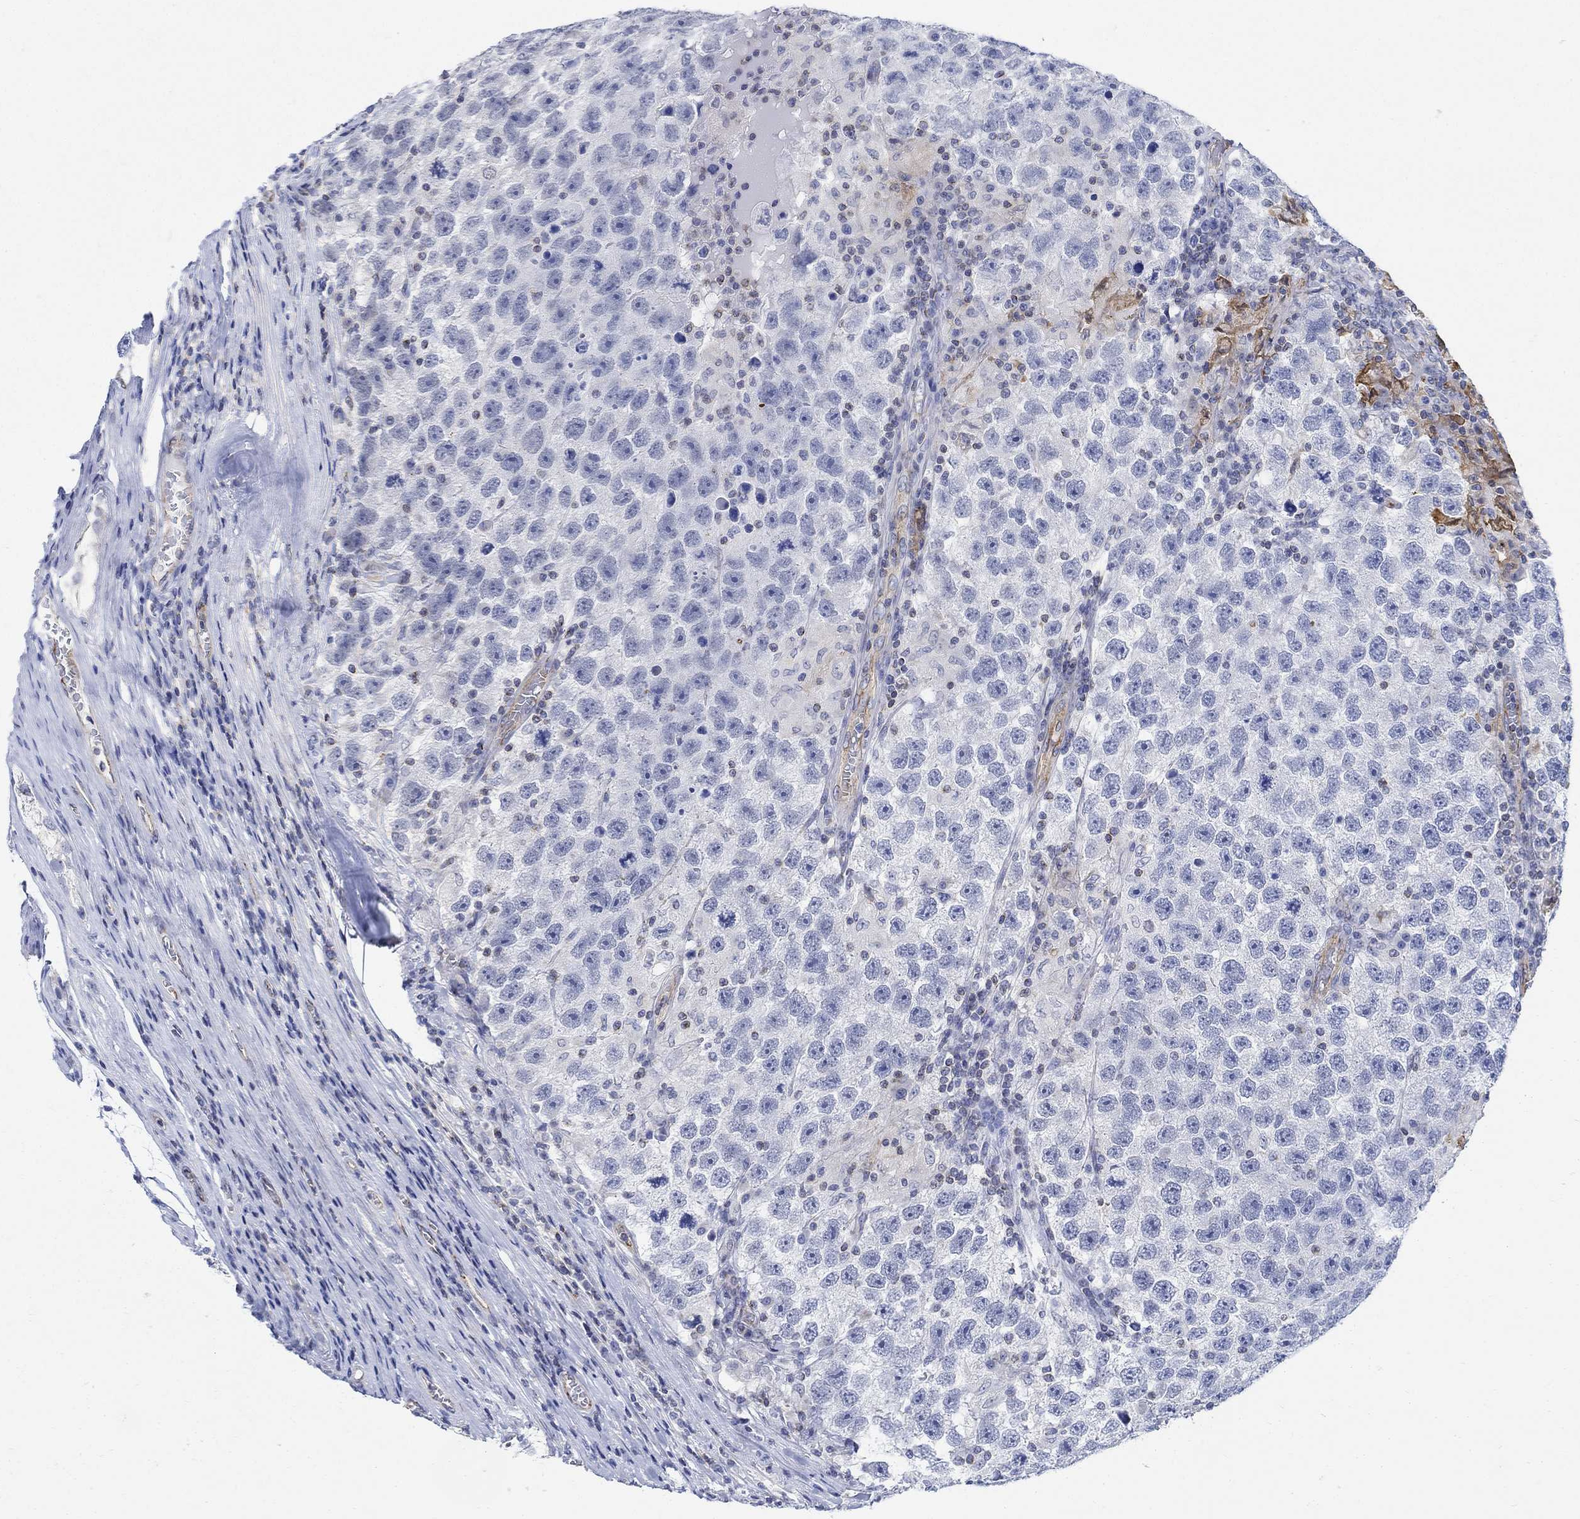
{"staining": {"intensity": "negative", "quantity": "none", "location": "none"}, "tissue": "testis cancer", "cell_type": "Tumor cells", "image_type": "cancer", "snomed": [{"axis": "morphology", "description": "Seminoma, NOS"}, {"axis": "topography", "description": "Testis"}], "caption": "Immunohistochemical staining of human testis seminoma shows no significant staining in tumor cells. (DAB IHC, high magnification).", "gene": "PHF21B", "patient": {"sex": "male", "age": 26}}